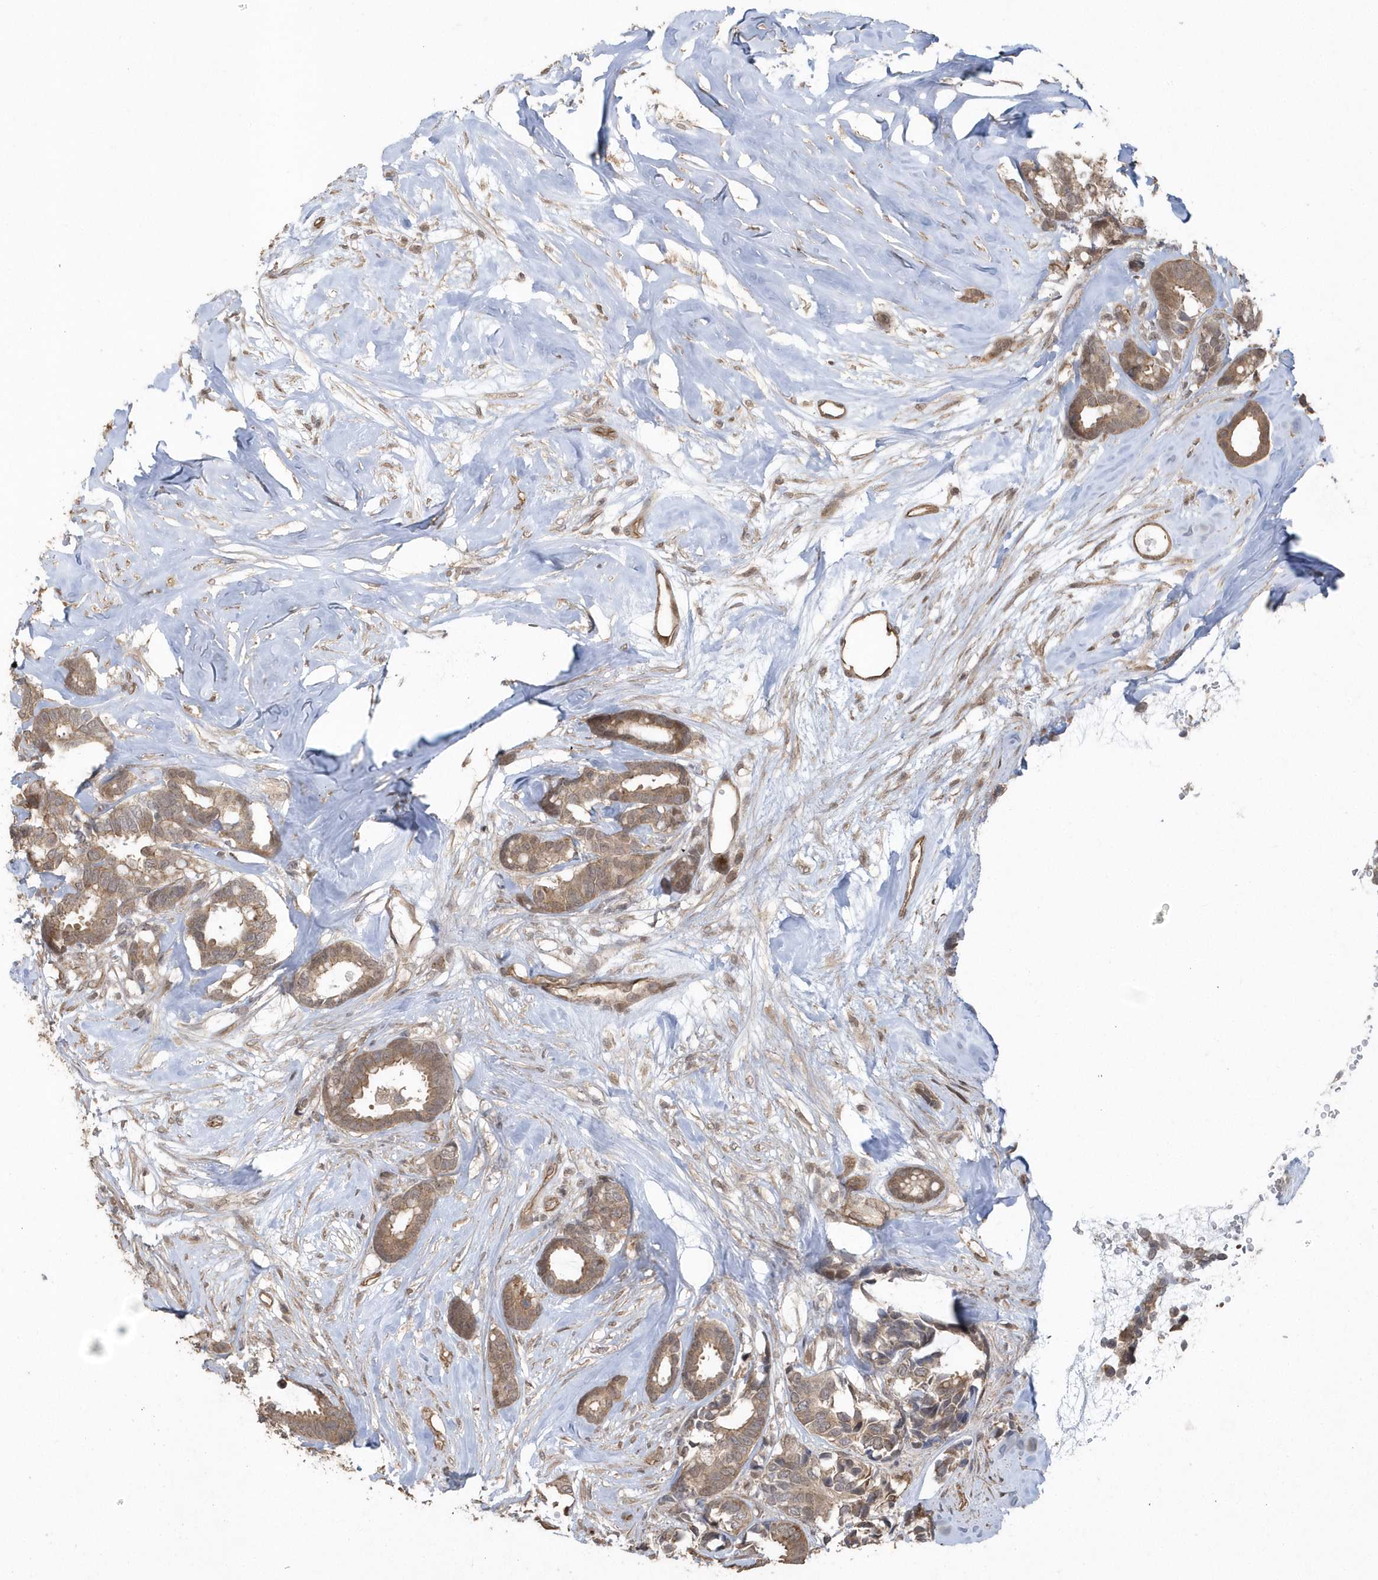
{"staining": {"intensity": "moderate", "quantity": ">75%", "location": "cytoplasmic/membranous"}, "tissue": "breast cancer", "cell_type": "Tumor cells", "image_type": "cancer", "snomed": [{"axis": "morphology", "description": "Duct carcinoma"}, {"axis": "topography", "description": "Breast"}], "caption": "A micrograph showing moderate cytoplasmic/membranous positivity in about >75% of tumor cells in intraductal carcinoma (breast), as visualized by brown immunohistochemical staining.", "gene": "HERPUD1", "patient": {"sex": "female", "age": 87}}